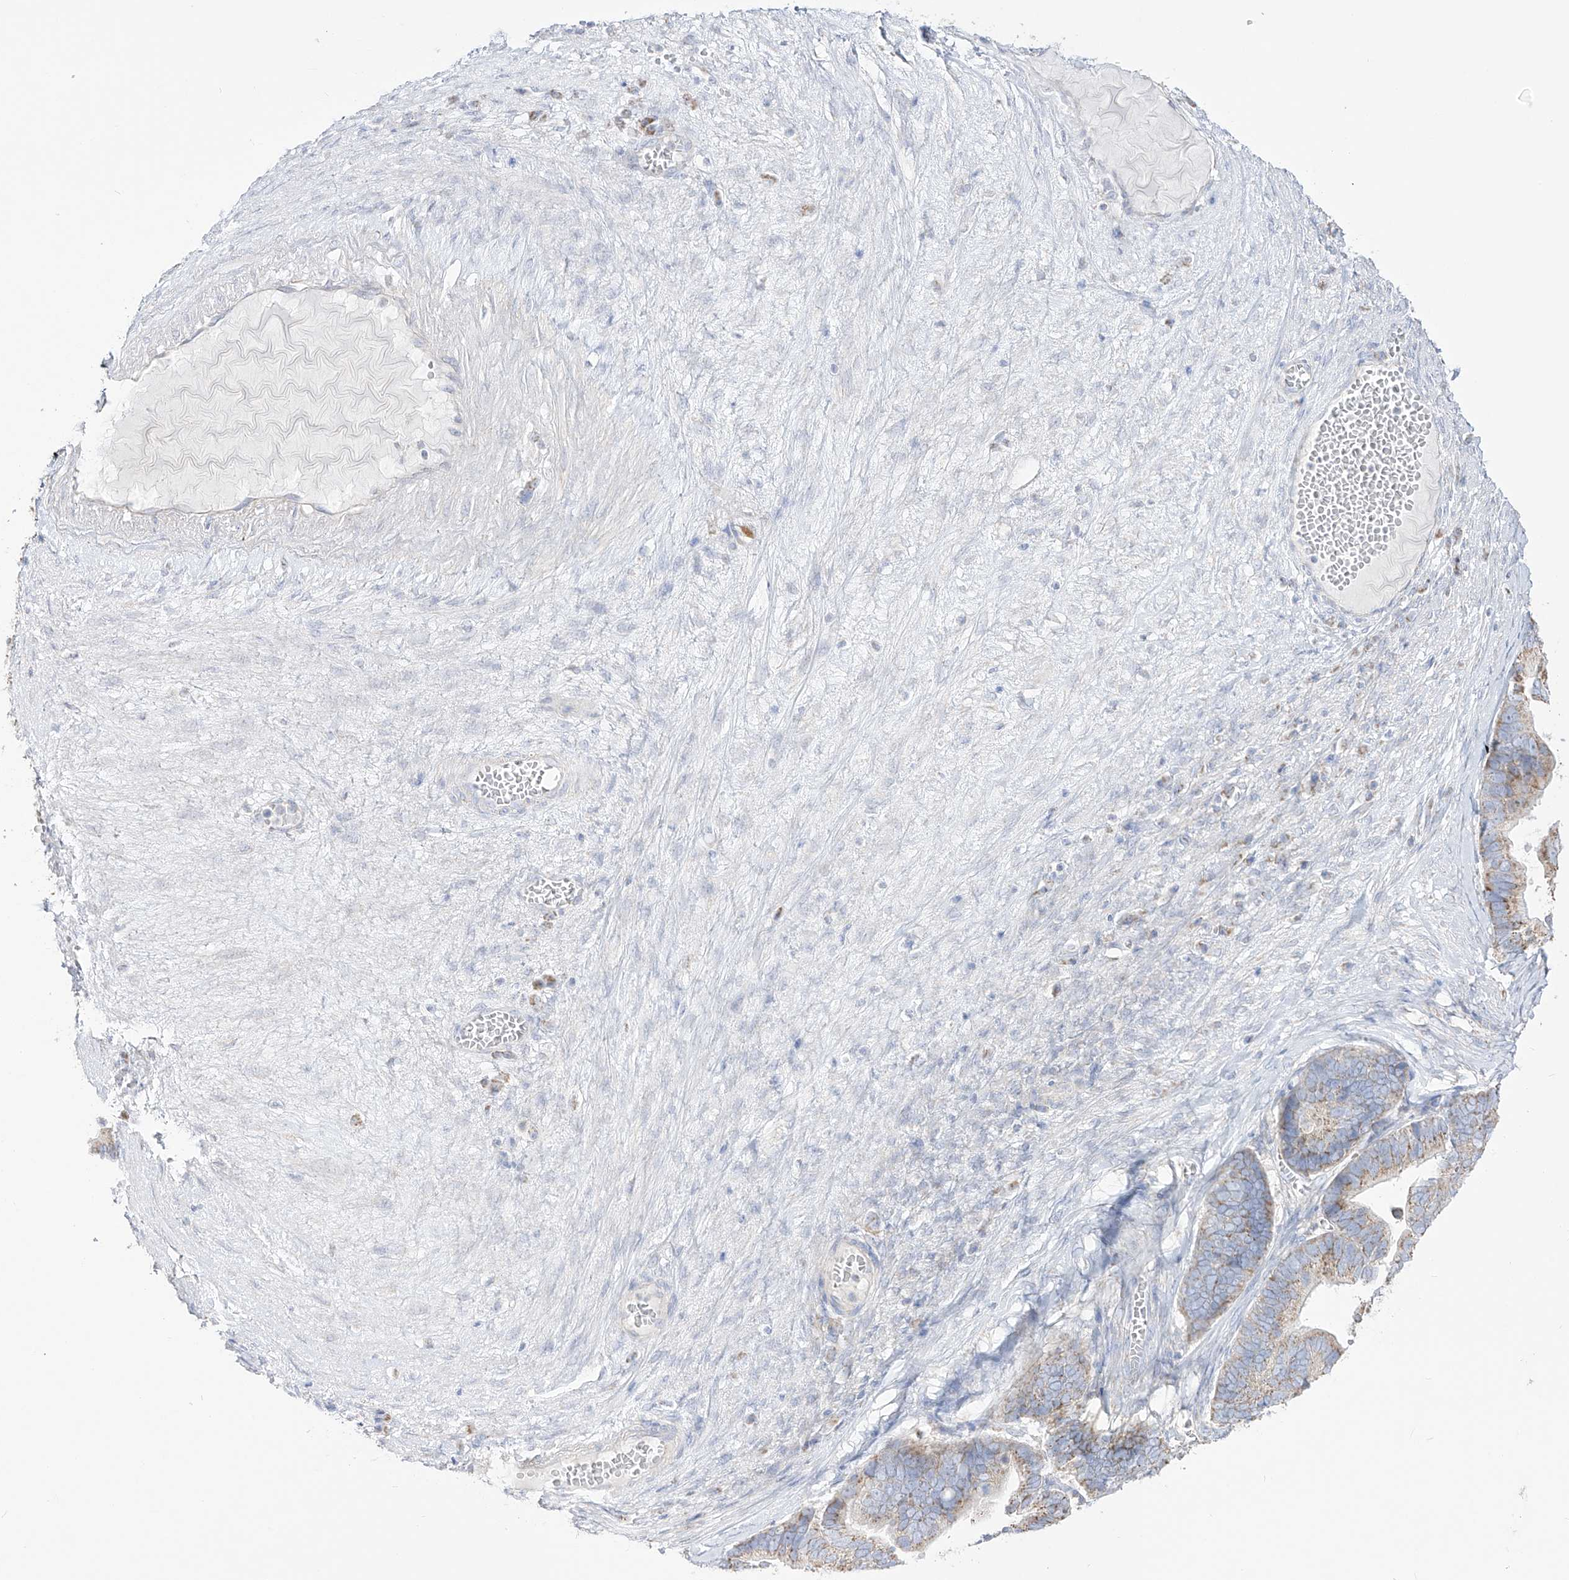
{"staining": {"intensity": "weak", "quantity": "<25%", "location": "cytoplasmic/membranous"}, "tissue": "ovarian cancer", "cell_type": "Tumor cells", "image_type": "cancer", "snomed": [{"axis": "morphology", "description": "Cystadenocarcinoma, serous, NOS"}, {"axis": "topography", "description": "Ovary"}], "caption": "High power microscopy histopathology image of an IHC image of ovarian cancer (serous cystadenocarcinoma), revealing no significant staining in tumor cells.", "gene": "RCHY1", "patient": {"sex": "female", "age": 56}}